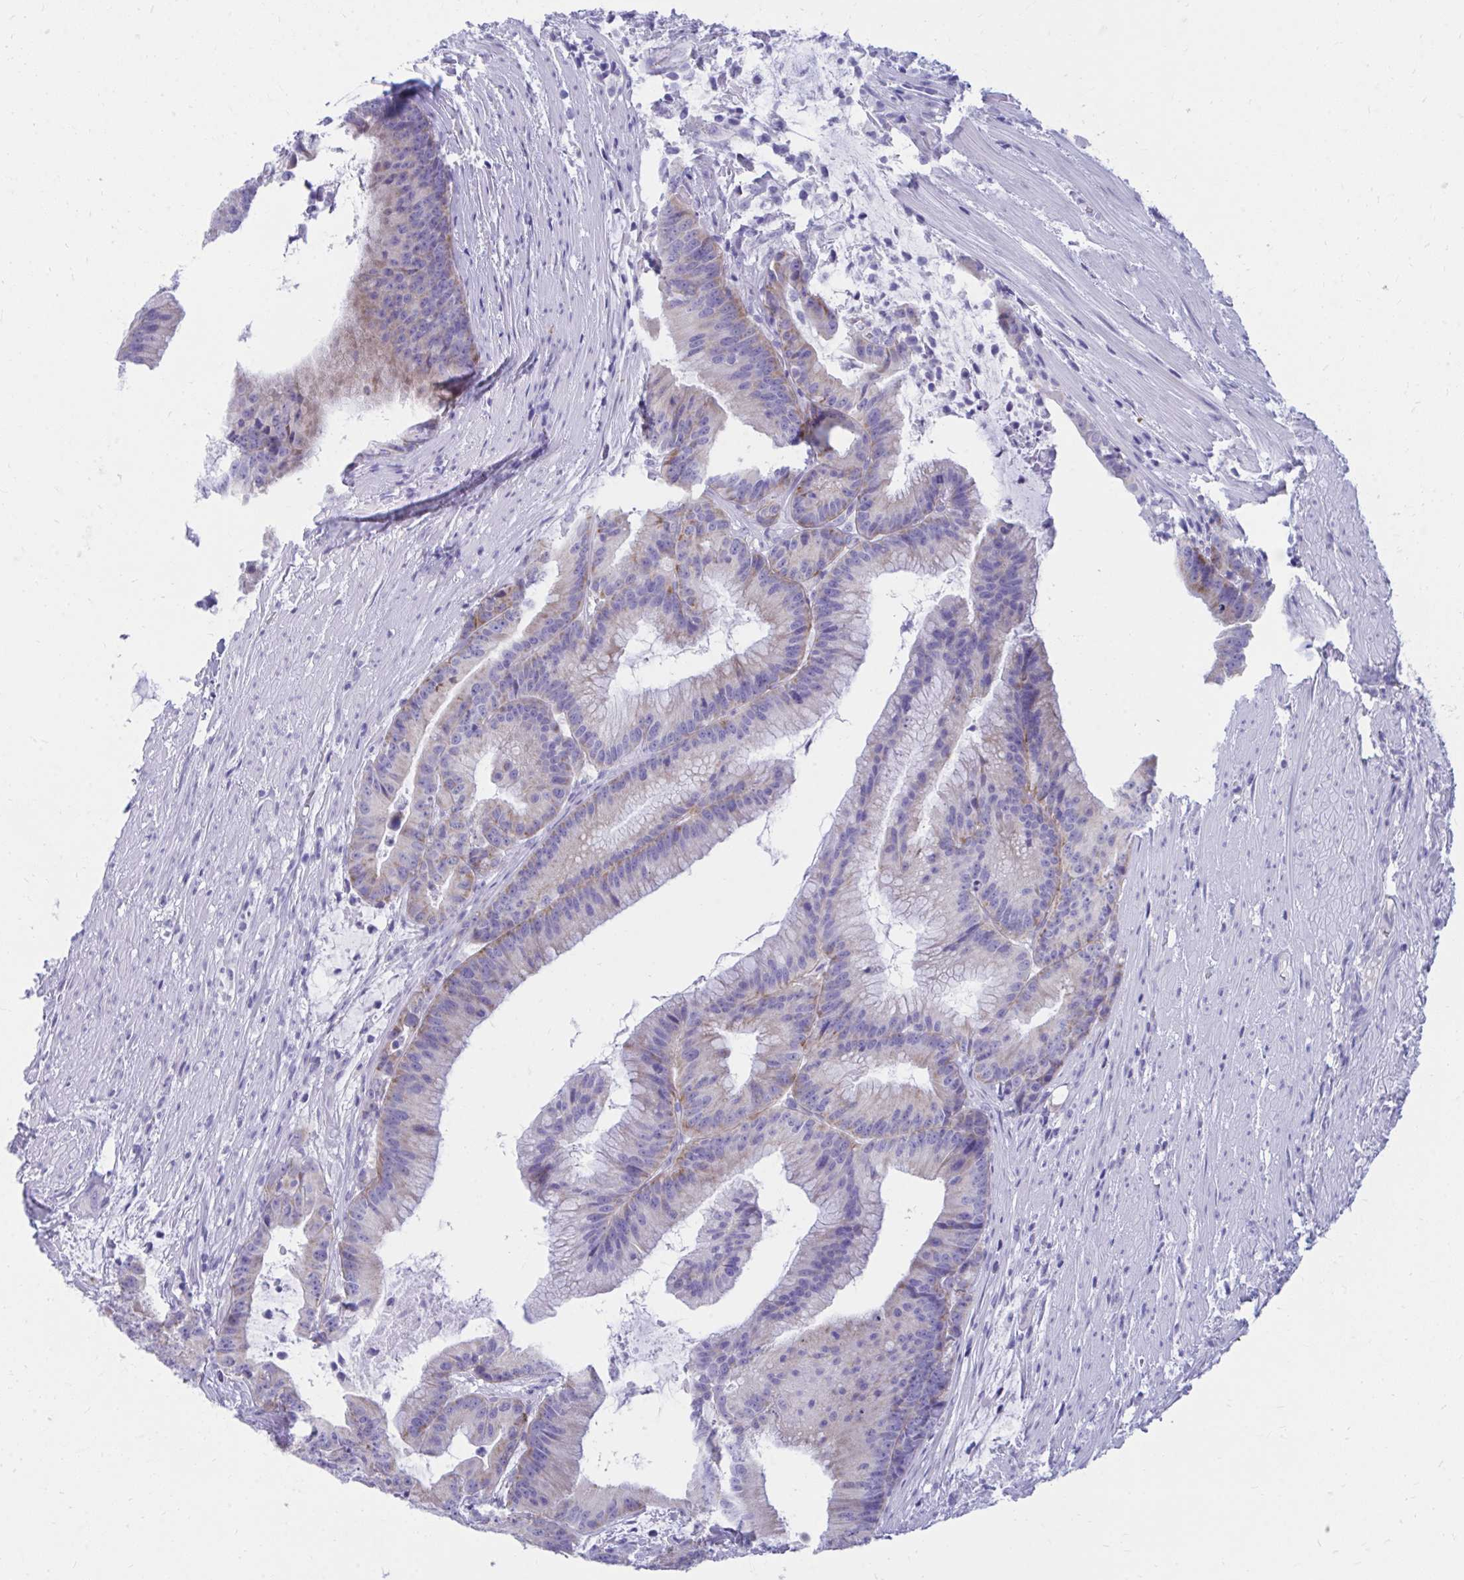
{"staining": {"intensity": "weak", "quantity": "25%-75%", "location": "cytoplasmic/membranous"}, "tissue": "colorectal cancer", "cell_type": "Tumor cells", "image_type": "cancer", "snomed": [{"axis": "morphology", "description": "Adenocarcinoma, NOS"}, {"axis": "topography", "description": "Colon"}], "caption": "IHC histopathology image of human colorectal cancer stained for a protein (brown), which shows low levels of weak cytoplasmic/membranous positivity in approximately 25%-75% of tumor cells.", "gene": "SHISA8", "patient": {"sex": "female", "age": 78}}